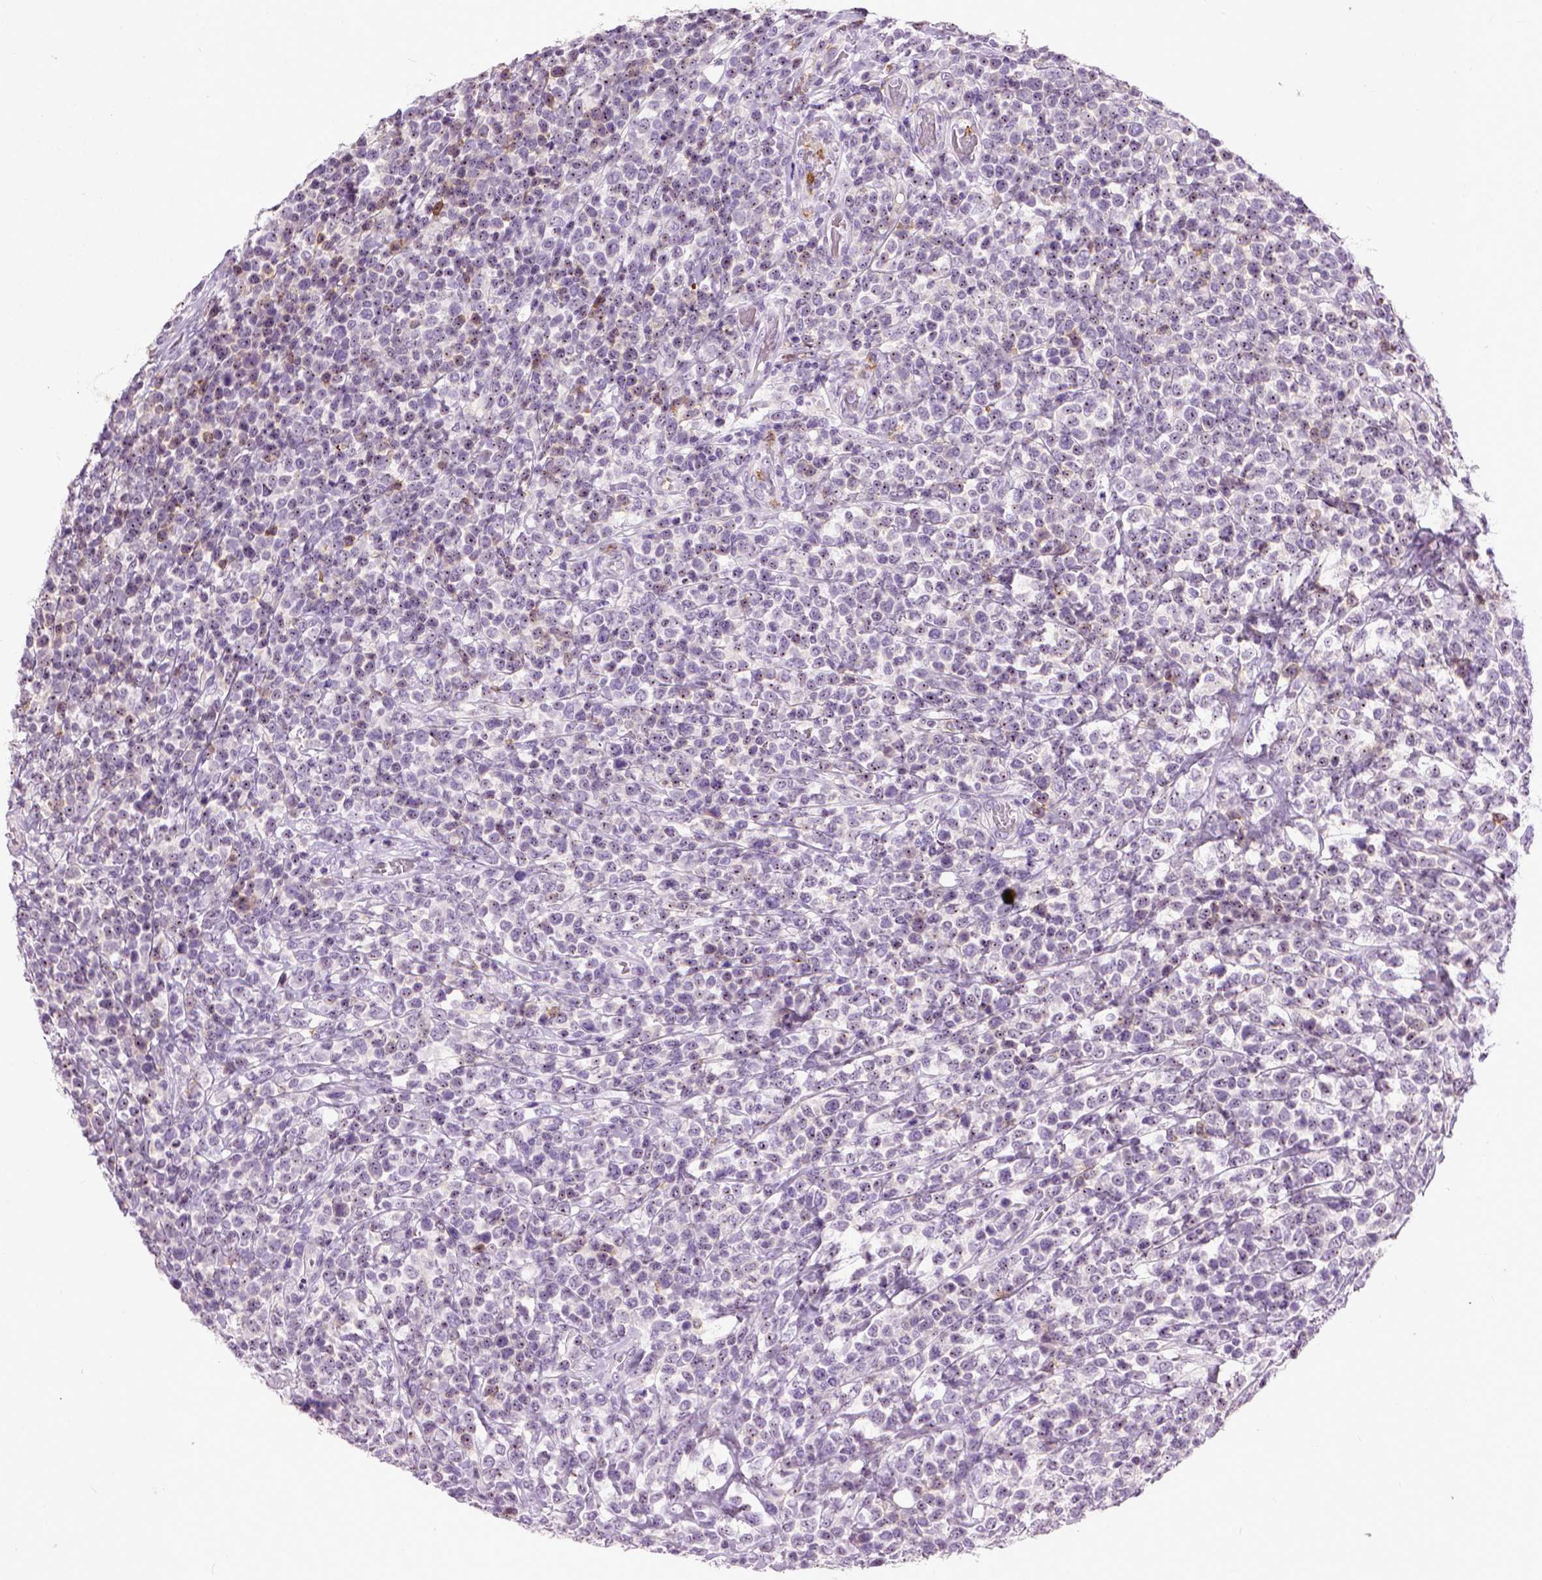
{"staining": {"intensity": "negative", "quantity": "none", "location": "none"}, "tissue": "lymphoma", "cell_type": "Tumor cells", "image_type": "cancer", "snomed": [{"axis": "morphology", "description": "Malignant lymphoma, non-Hodgkin's type, High grade"}, {"axis": "topography", "description": "Soft tissue"}], "caption": "This image is of lymphoma stained with immunohistochemistry to label a protein in brown with the nuclei are counter-stained blue. There is no expression in tumor cells.", "gene": "MAPT", "patient": {"sex": "female", "age": 56}}